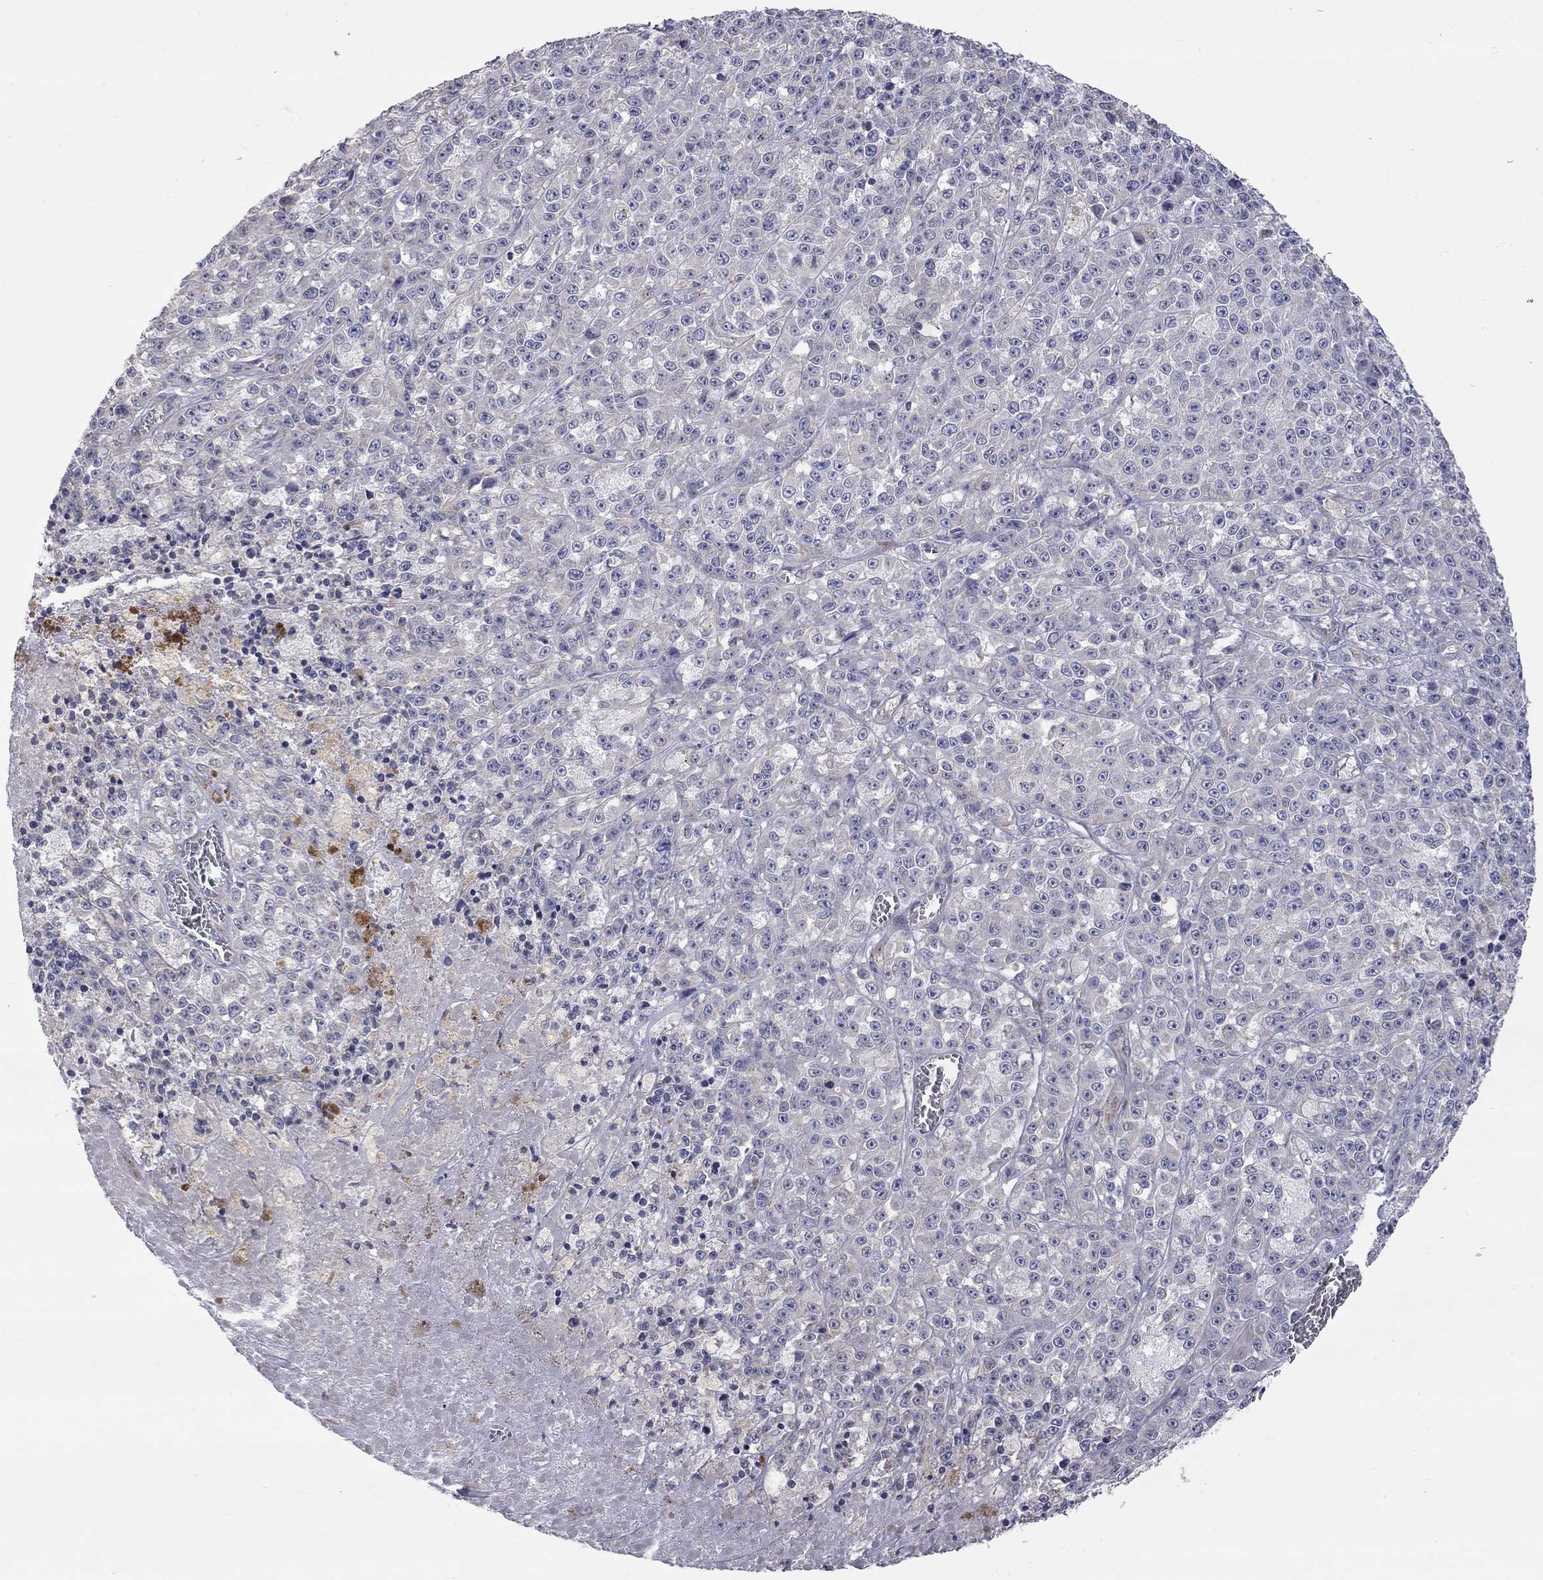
{"staining": {"intensity": "negative", "quantity": "none", "location": "none"}, "tissue": "melanoma", "cell_type": "Tumor cells", "image_type": "cancer", "snomed": [{"axis": "morphology", "description": "Malignant melanoma, NOS"}, {"axis": "topography", "description": "Skin"}], "caption": "Tumor cells are negative for brown protein staining in melanoma. Brightfield microscopy of immunohistochemistry (IHC) stained with DAB (3,3'-diaminobenzidine) (brown) and hematoxylin (blue), captured at high magnification.", "gene": "OPRK1", "patient": {"sex": "female", "age": 58}}